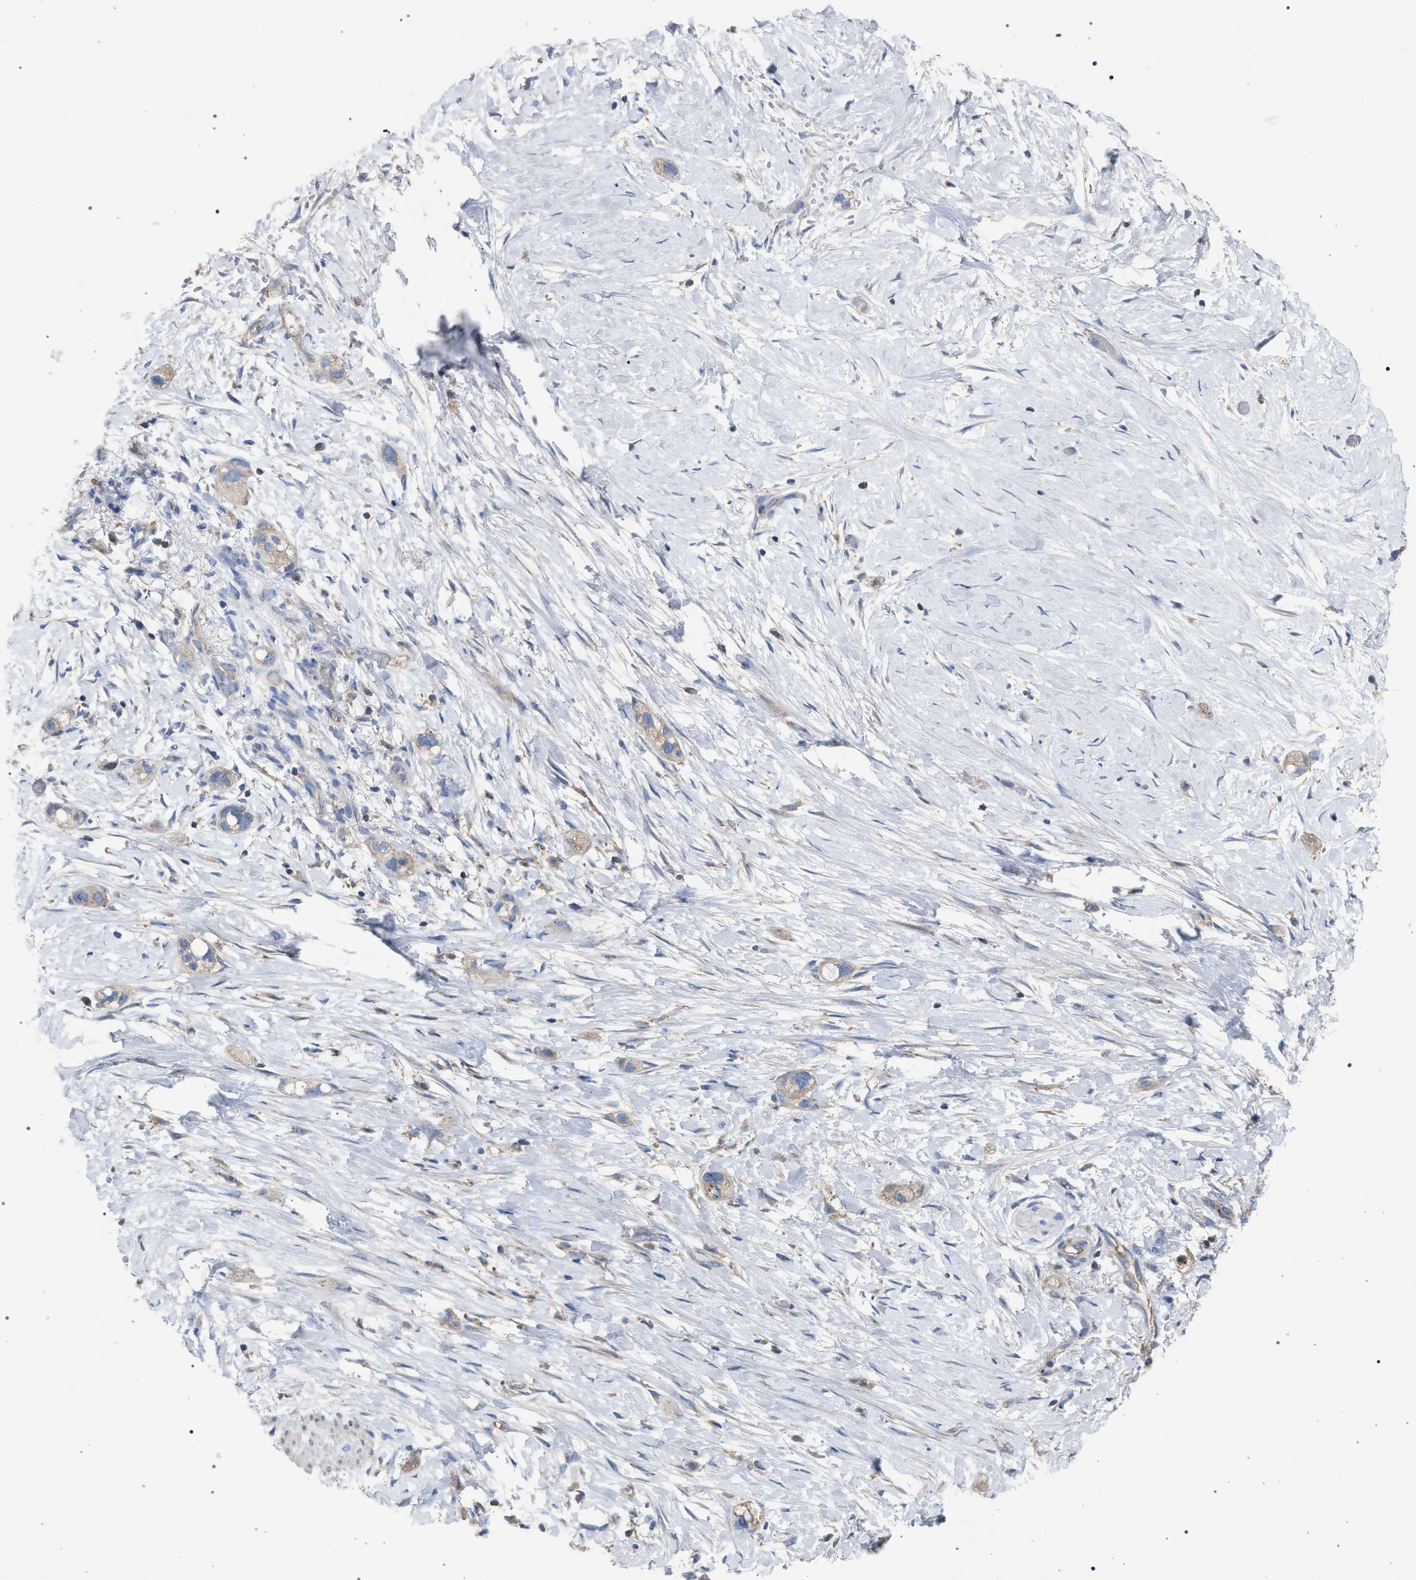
{"staining": {"intensity": "weak", "quantity": "<25%", "location": "cytoplasmic/membranous"}, "tissue": "stomach cancer", "cell_type": "Tumor cells", "image_type": "cancer", "snomed": [{"axis": "morphology", "description": "Adenocarcinoma, NOS"}, {"axis": "topography", "description": "Stomach"}, {"axis": "topography", "description": "Stomach, lower"}], "caption": "This image is of adenocarcinoma (stomach) stained with immunohistochemistry to label a protein in brown with the nuclei are counter-stained blue. There is no positivity in tumor cells. Nuclei are stained in blue.", "gene": "VPS13A", "patient": {"sex": "female", "age": 48}}